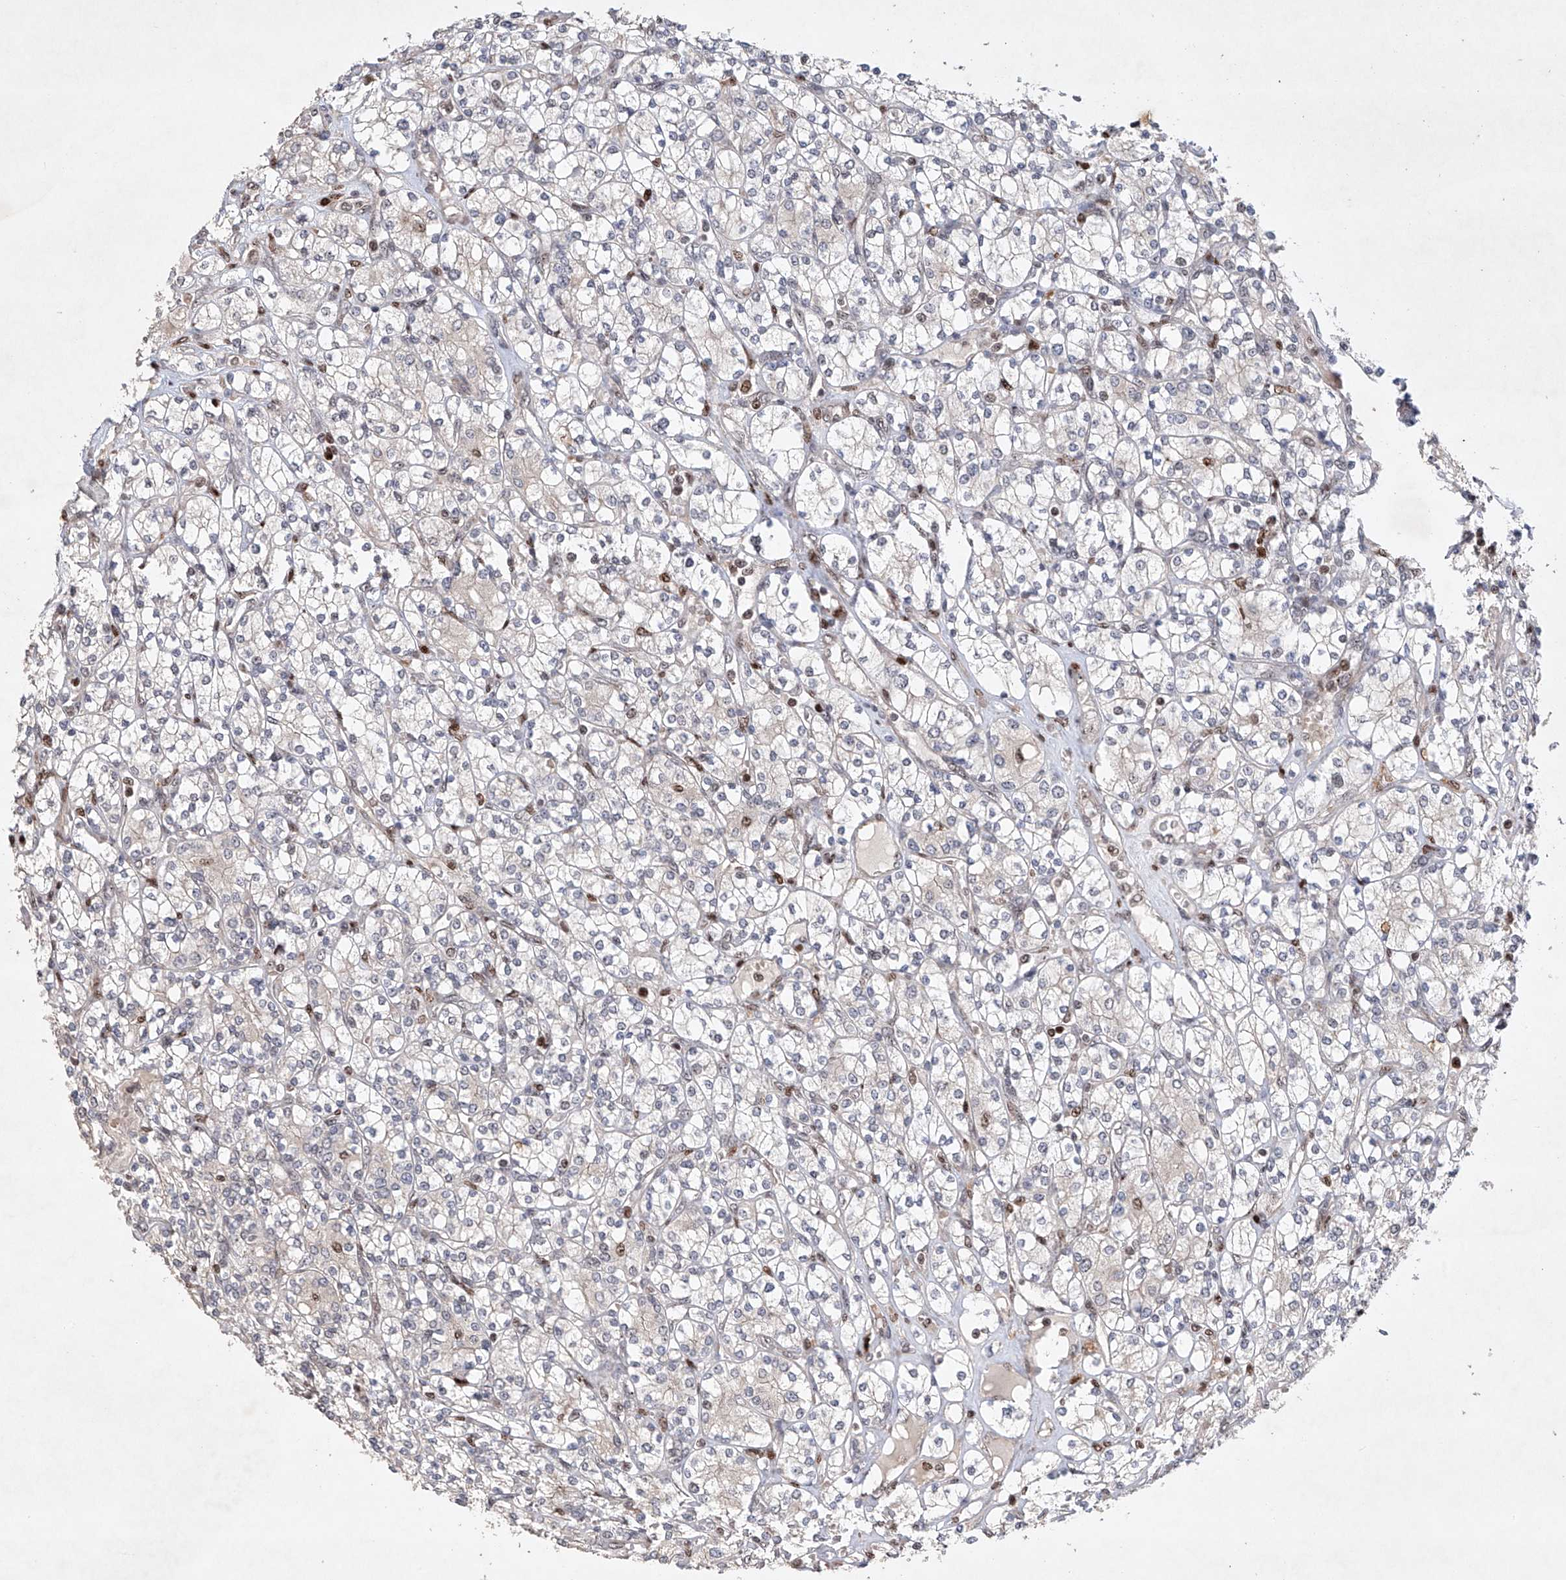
{"staining": {"intensity": "negative", "quantity": "none", "location": "none"}, "tissue": "renal cancer", "cell_type": "Tumor cells", "image_type": "cancer", "snomed": [{"axis": "morphology", "description": "Adenocarcinoma, NOS"}, {"axis": "topography", "description": "Kidney"}], "caption": "There is no significant positivity in tumor cells of renal adenocarcinoma. (Stains: DAB immunohistochemistry (IHC) with hematoxylin counter stain, Microscopy: brightfield microscopy at high magnification).", "gene": "AFG1L", "patient": {"sex": "male", "age": 77}}